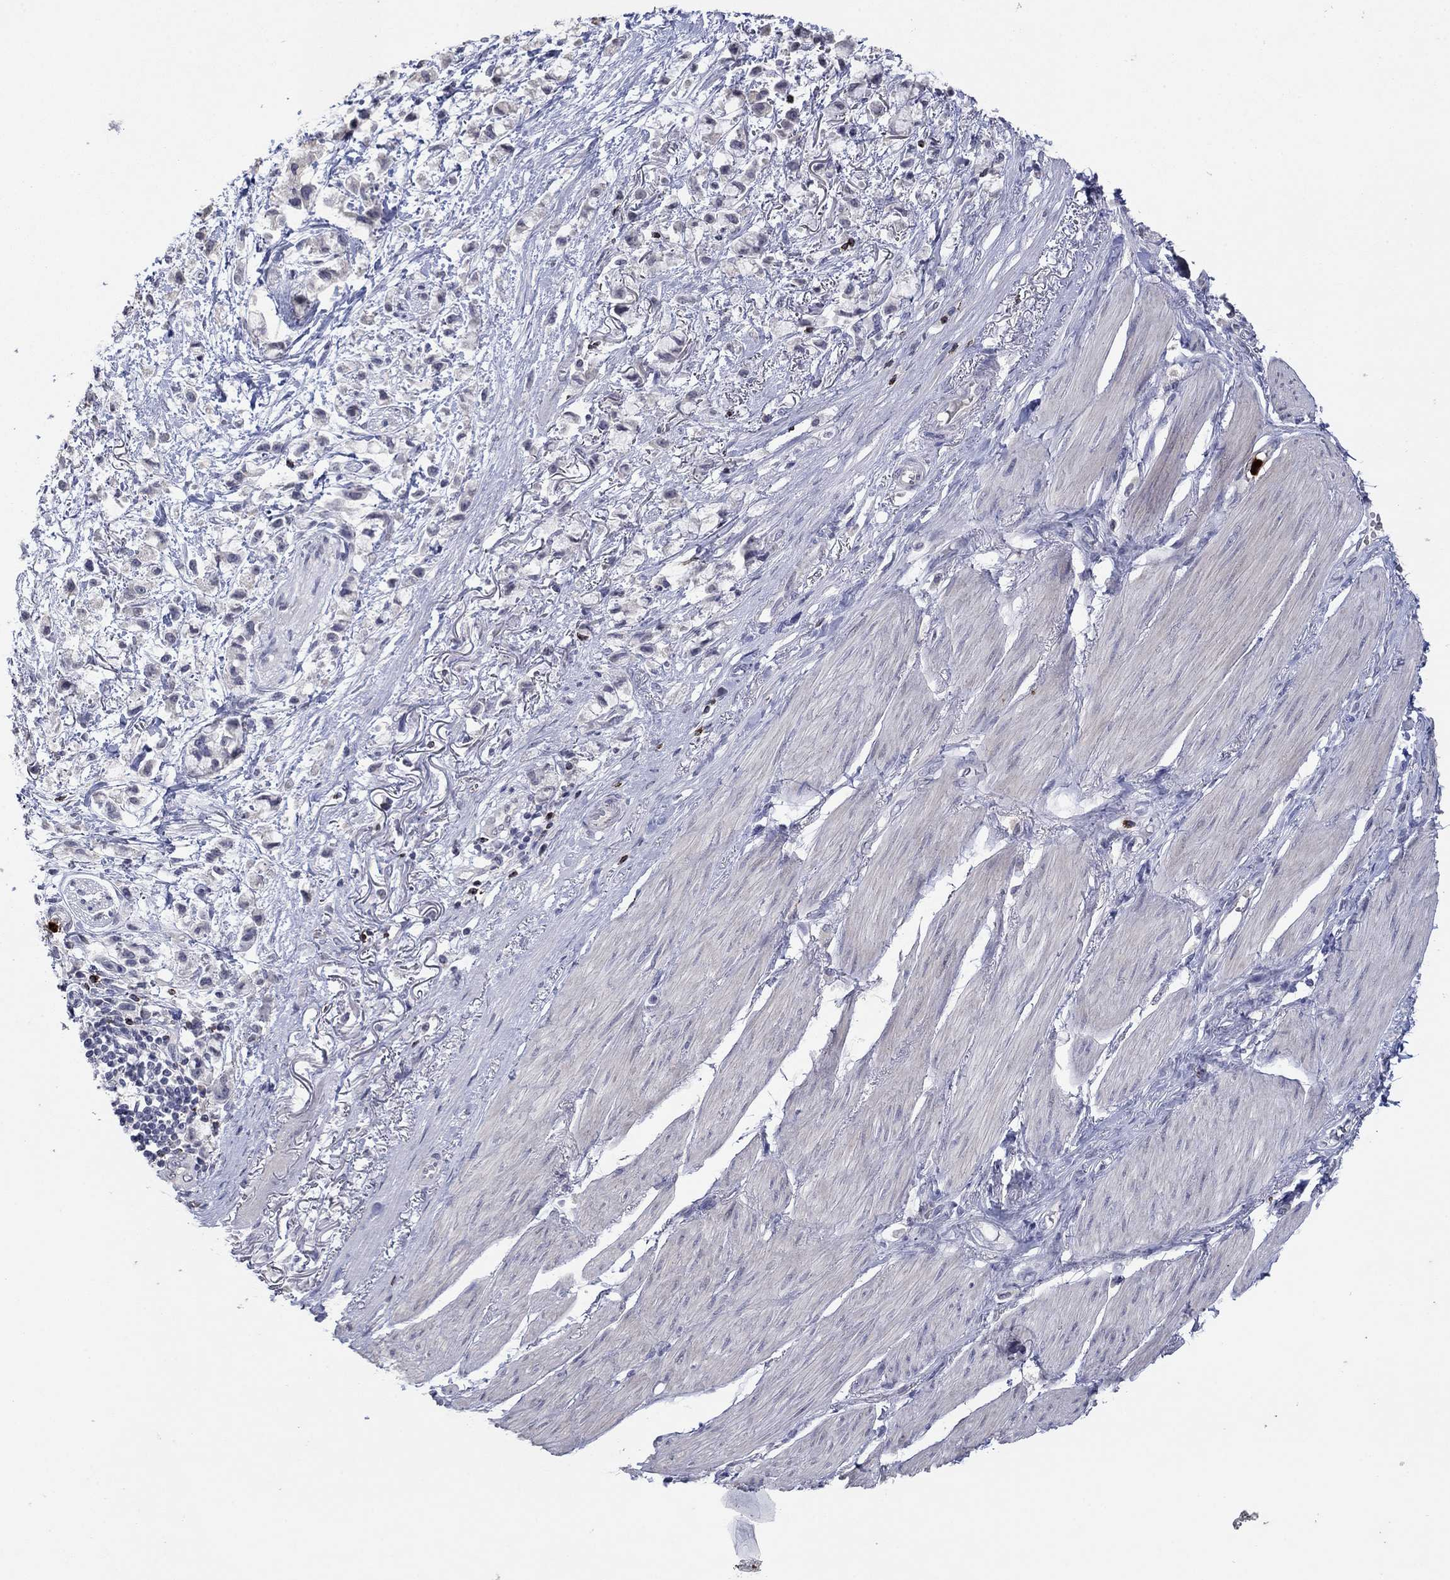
{"staining": {"intensity": "negative", "quantity": "none", "location": "none"}, "tissue": "stomach cancer", "cell_type": "Tumor cells", "image_type": "cancer", "snomed": [{"axis": "morphology", "description": "Adenocarcinoma, NOS"}, {"axis": "topography", "description": "Stomach"}], "caption": "Tumor cells show no significant protein staining in stomach adenocarcinoma.", "gene": "CCL5", "patient": {"sex": "female", "age": 81}}